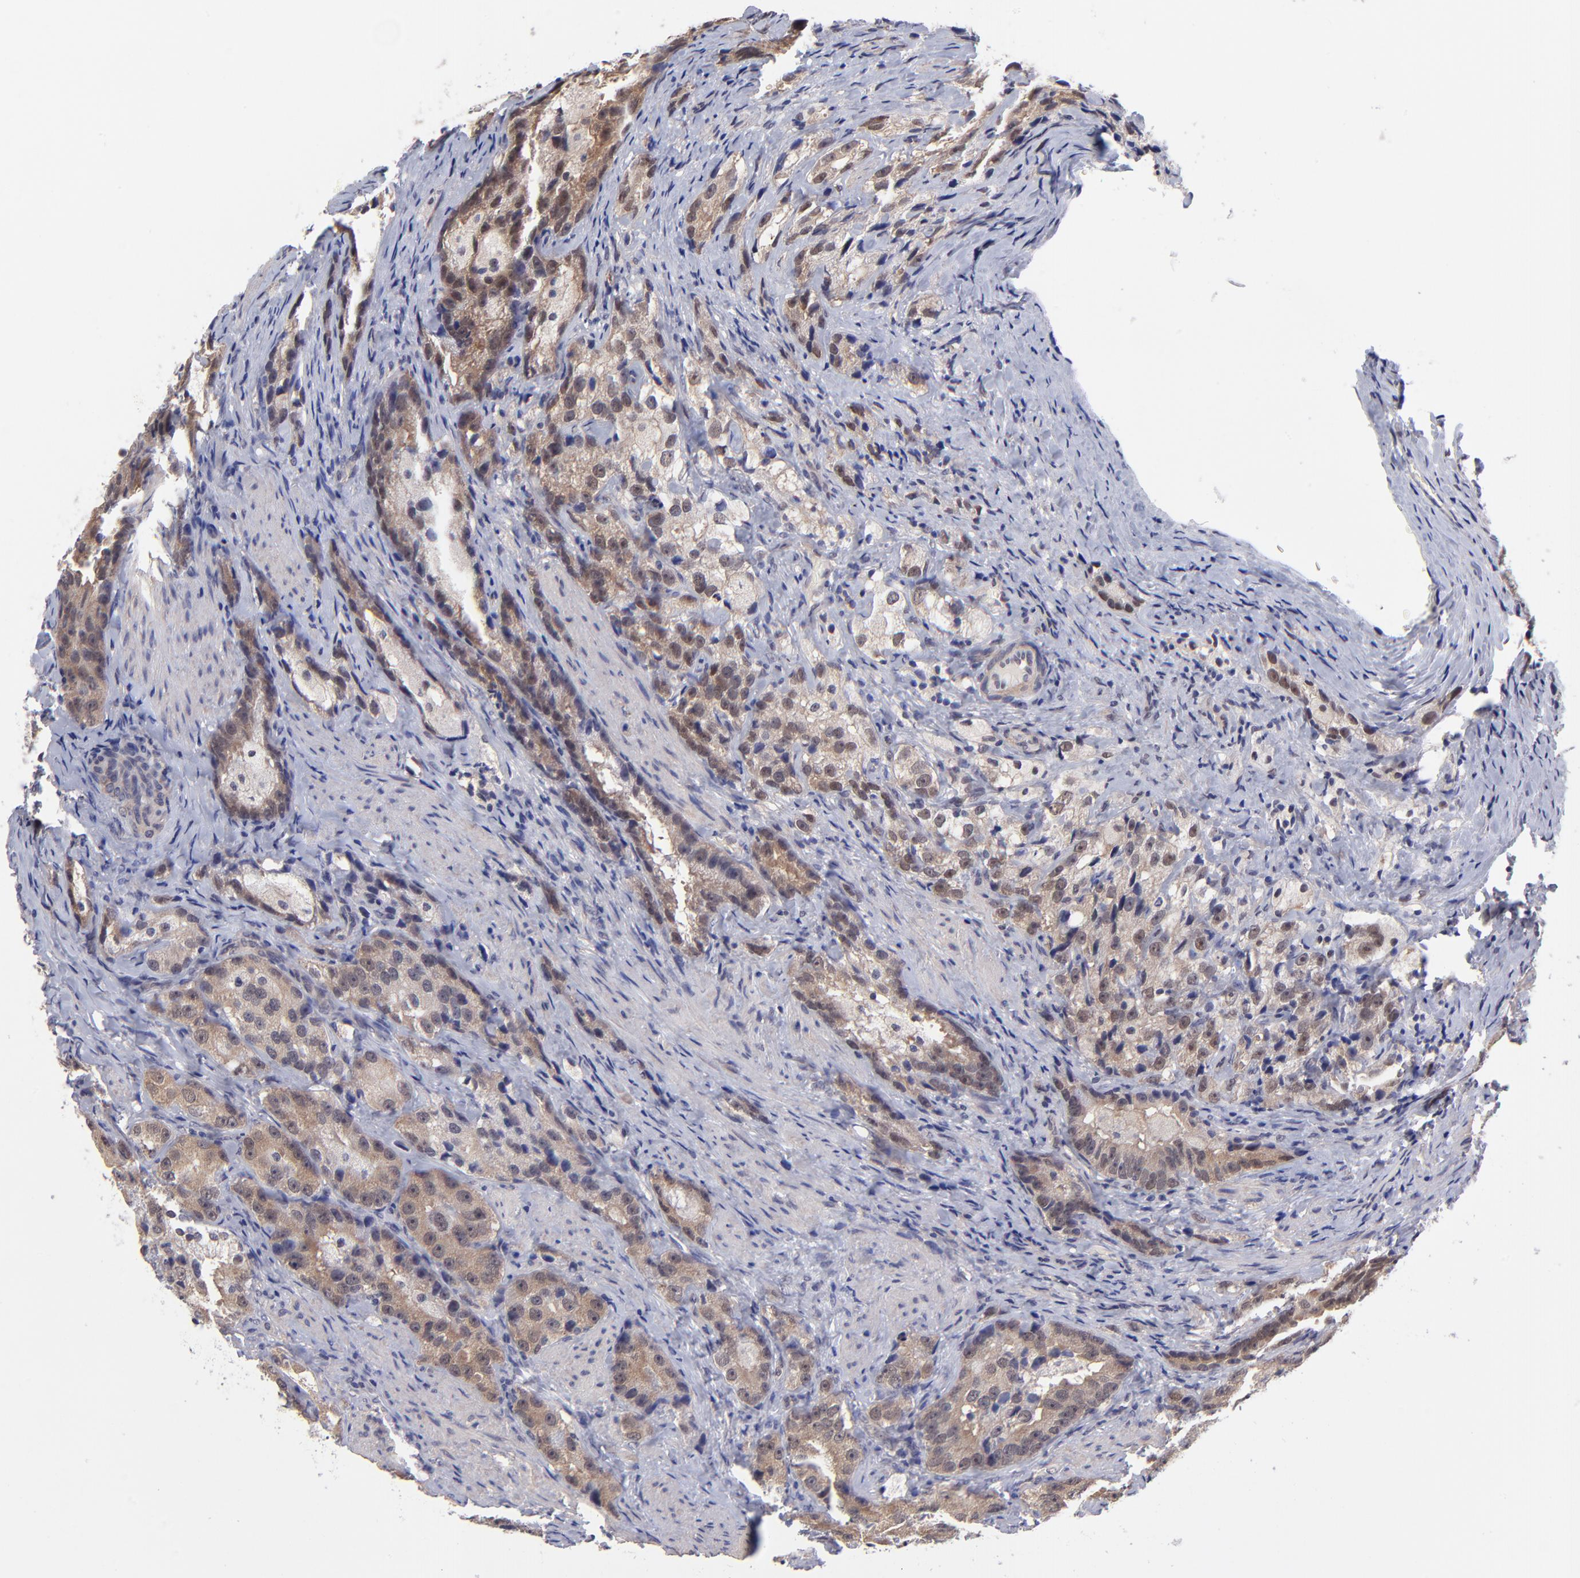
{"staining": {"intensity": "moderate", "quantity": ">75%", "location": "cytoplasmic/membranous"}, "tissue": "prostate cancer", "cell_type": "Tumor cells", "image_type": "cancer", "snomed": [{"axis": "morphology", "description": "Adenocarcinoma, High grade"}, {"axis": "topography", "description": "Prostate"}], "caption": "Prostate cancer (adenocarcinoma (high-grade)) was stained to show a protein in brown. There is medium levels of moderate cytoplasmic/membranous staining in approximately >75% of tumor cells.", "gene": "UBE2E3", "patient": {"sex": "male", "age": 63}}